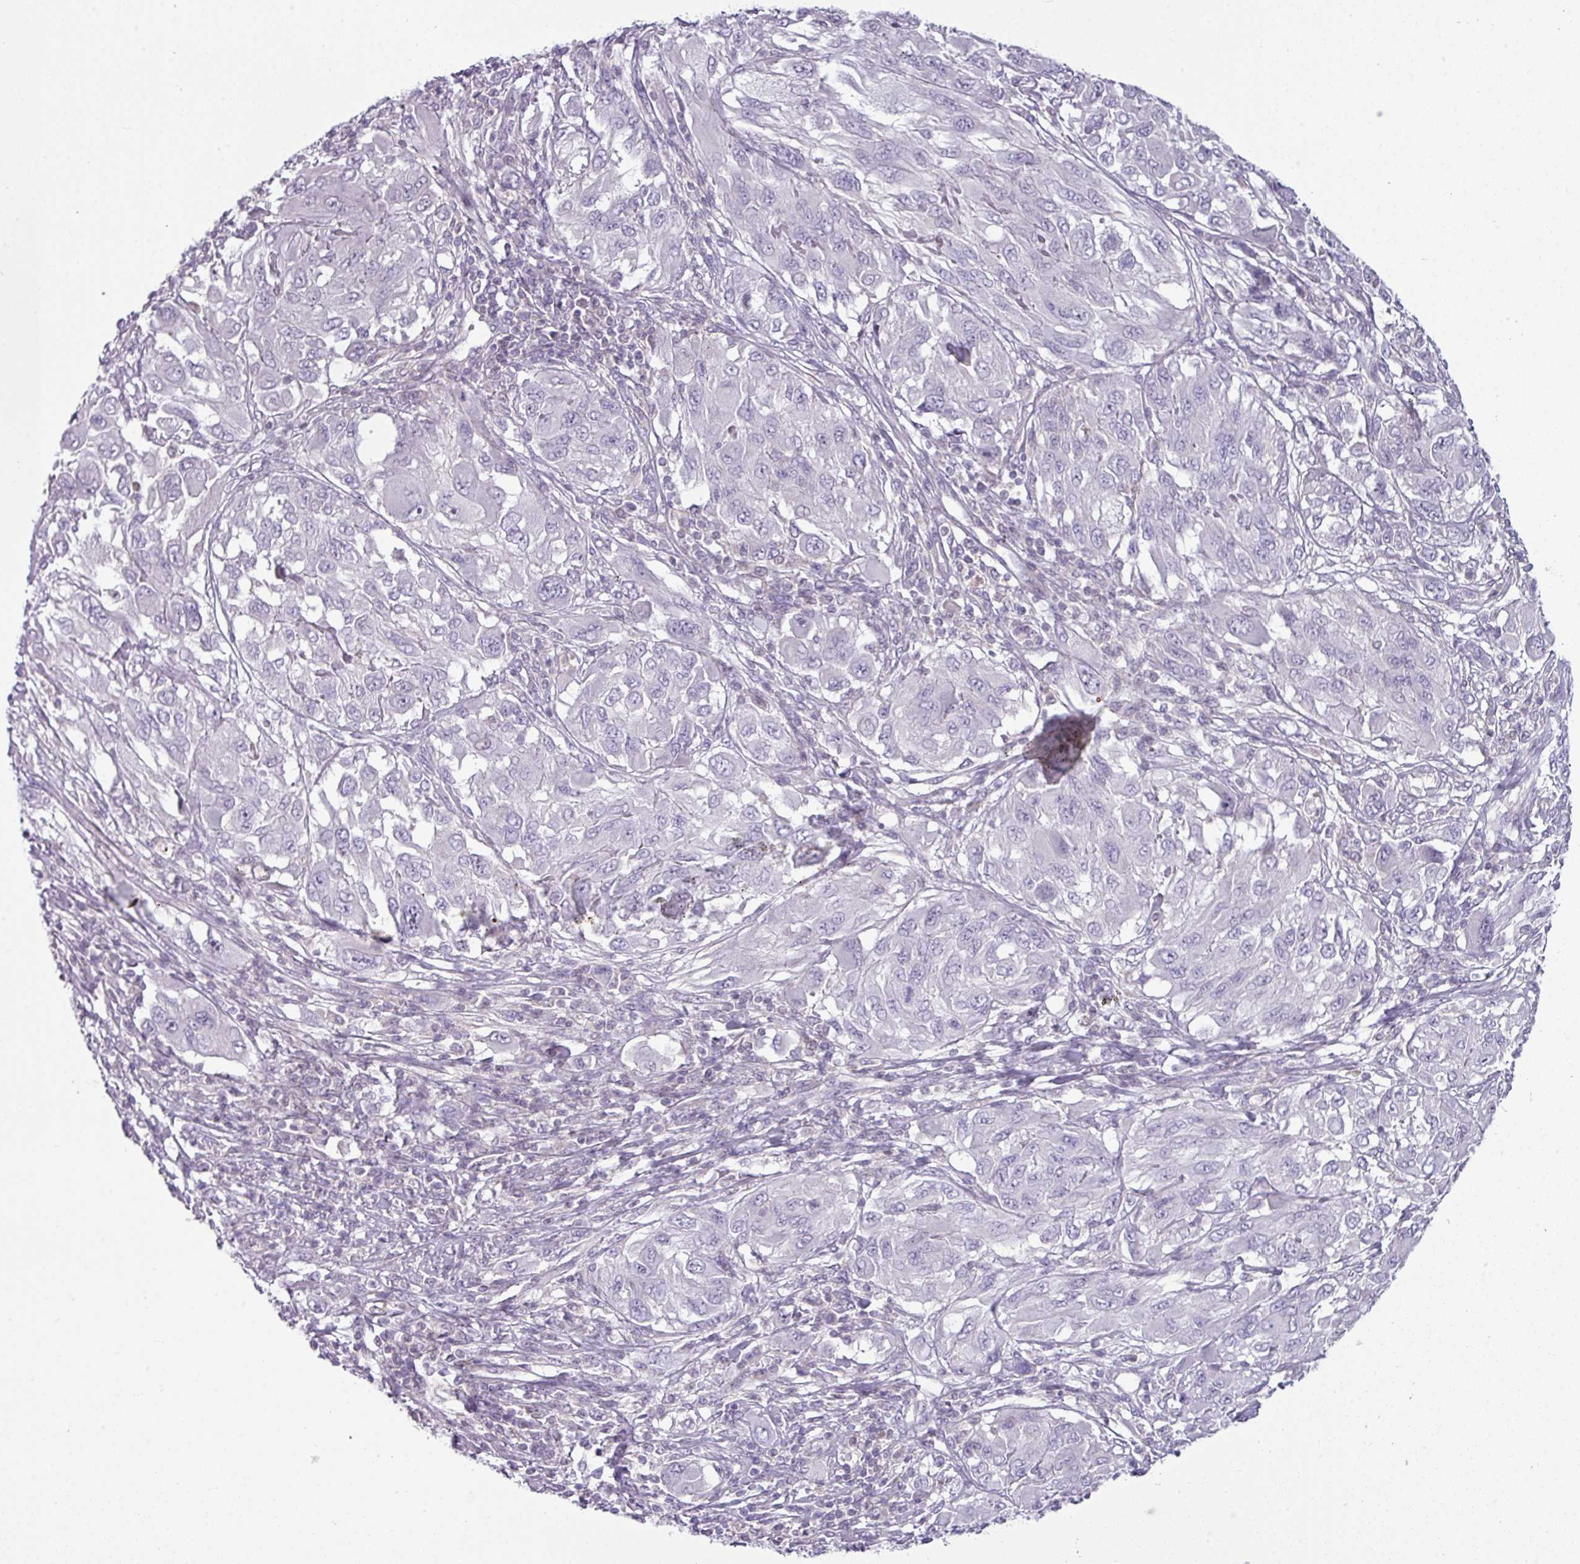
{"staining": {"intensity": "negative", "quantity": "none", "location": "none"}, "tissue": "melanoma", "cell_type": "Tumor cells", "image_type": "cancer", "snomed": [{"axis": "morphology", "description": "Malignant melanoma, NOS"}, {"axis": "topography", "description": "Skin"}], "caption": "Tumor cells are negative for protein expression in human malignant melanoma.", "gene": "STAT5A", "patient": {"sex": "female", "age": 91}}